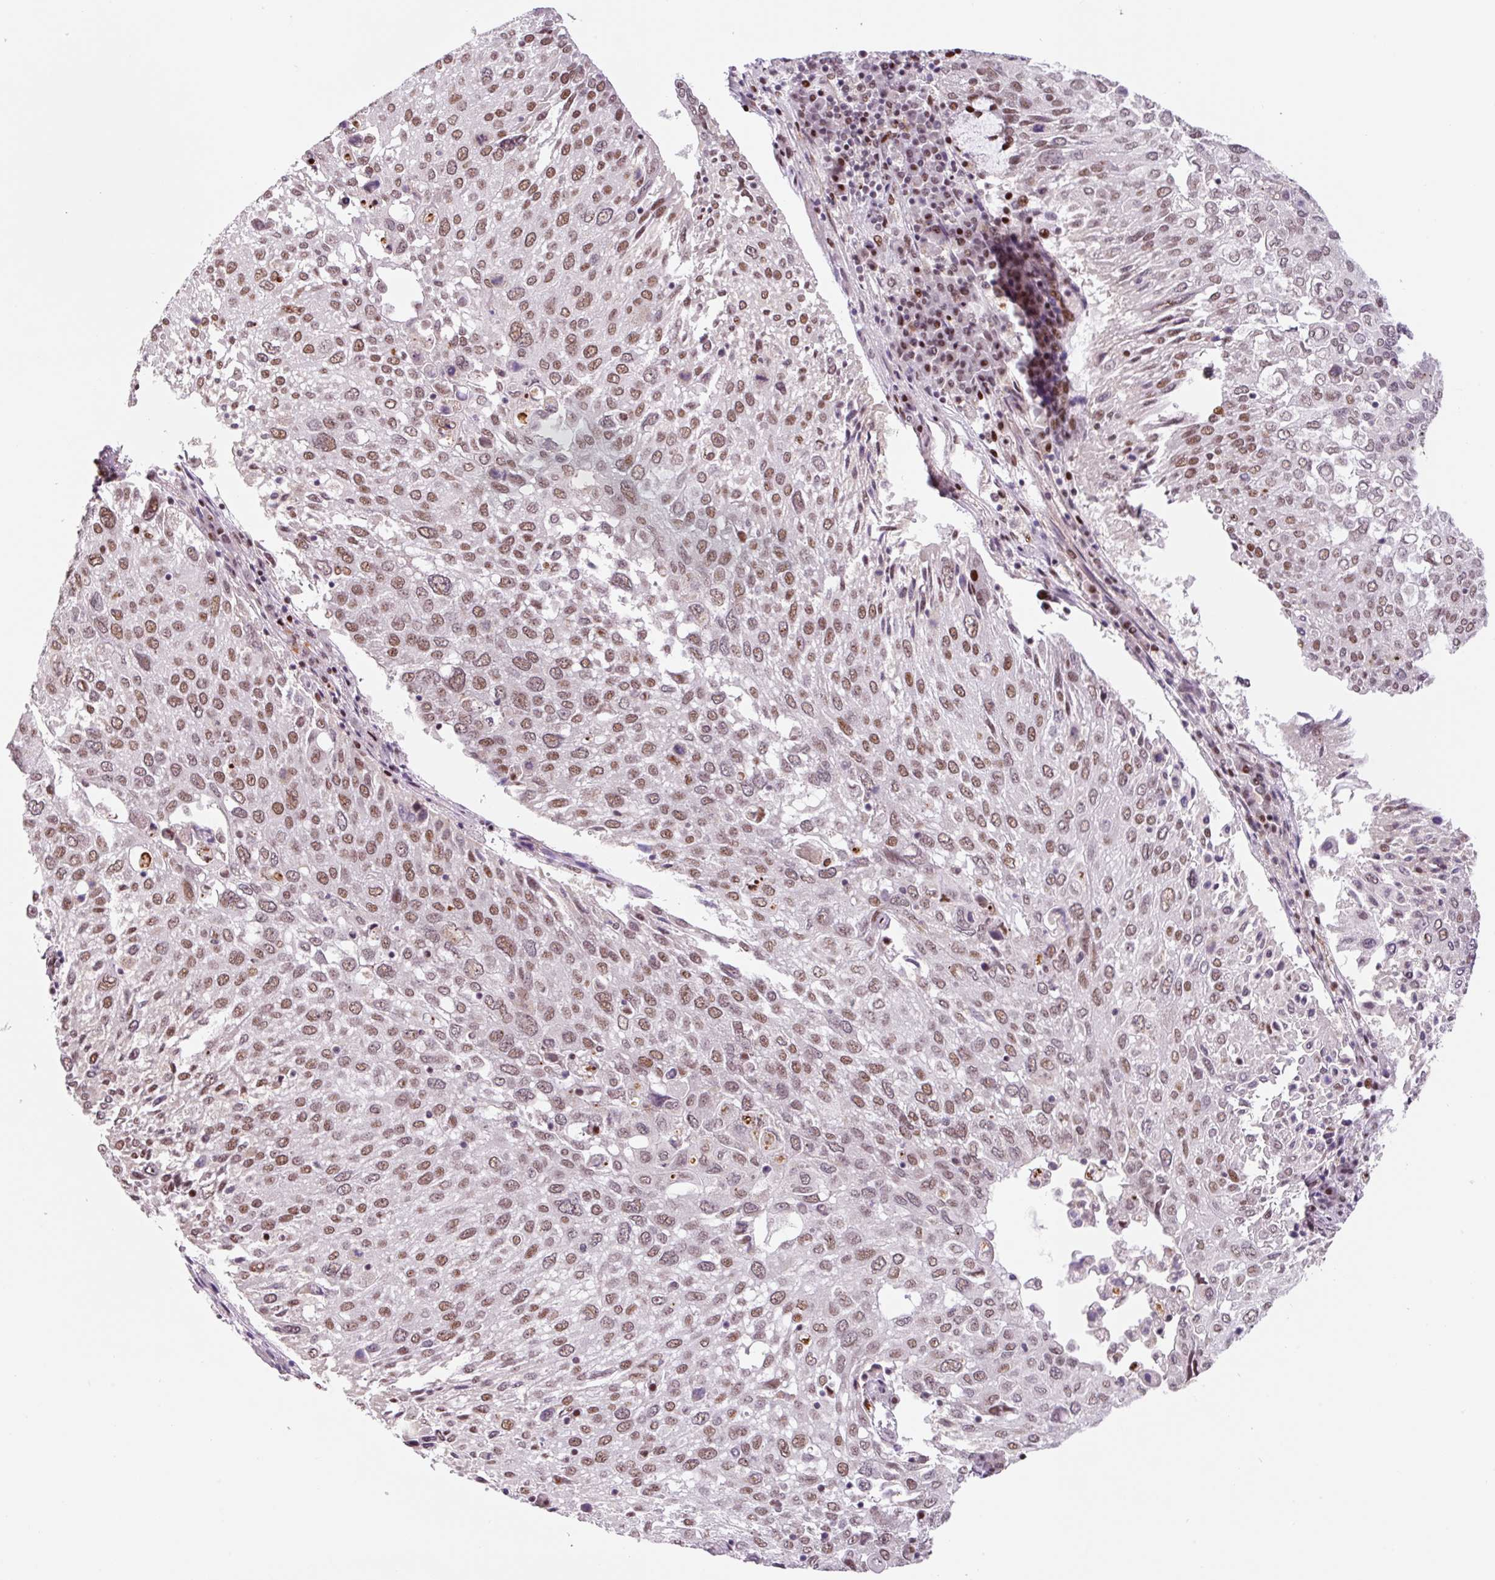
{"staining": {"intensity": "moderate", "quantity": ">75%", "location": "nuclear"}, "tissue": "lung cancer", "cell_type": "Tumor cells", "image_type": "cancer", "snomed": [{"axis": "morphology", "description": "Squamous cell carcinoma, NOS"}, {"axis": "topography", "description": "Lung"}], "caption": "Immunohistochemistry image of human lung squamous cell carcinoma stained for a protein (brown), which reveals medium levels of moderate nuclear positivity in about >75% of tumor cells.", "gene": "CCNL2", "patient": {"sex": "male", "age": 65}}